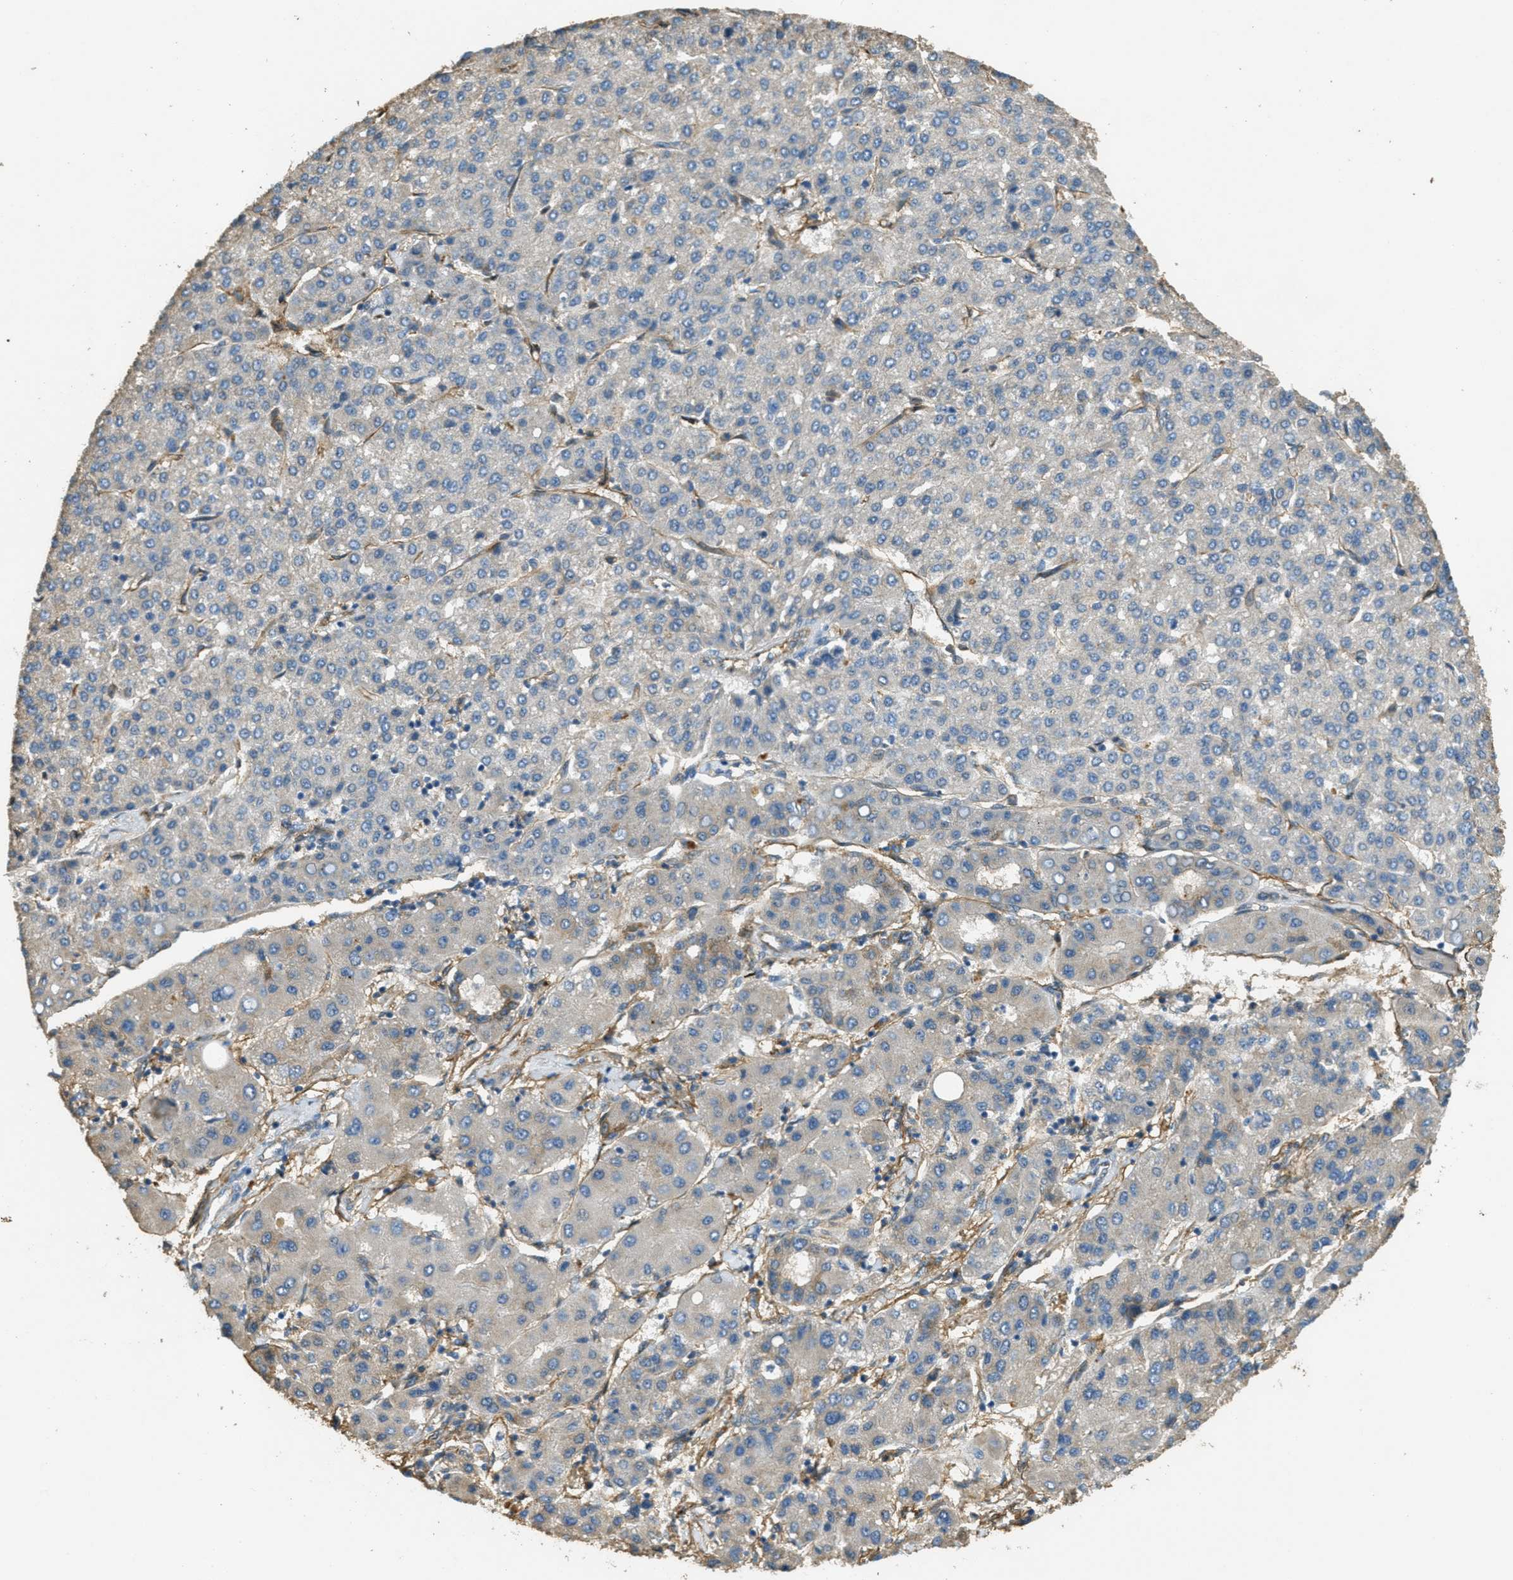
{"staining": {"intensity": "weak", "quantity": "<25%", "location": "cytoplasmic/membranous"}, "tissue": "liver cancer", "cell_type": "Tumor cells", "image_type": "cancer", "snomed": [{"axis": "morphology", "description": "Carcinoma, Hepatocellular, NOS"}, {"axis": "topography", "description": "Liver"}], "caption": "There is no significant expression in tumor cells of liver cancer (hepatocellular carcinoma).", "gene": "OSMR", "patient": {"sex": "male", "age": 65}}